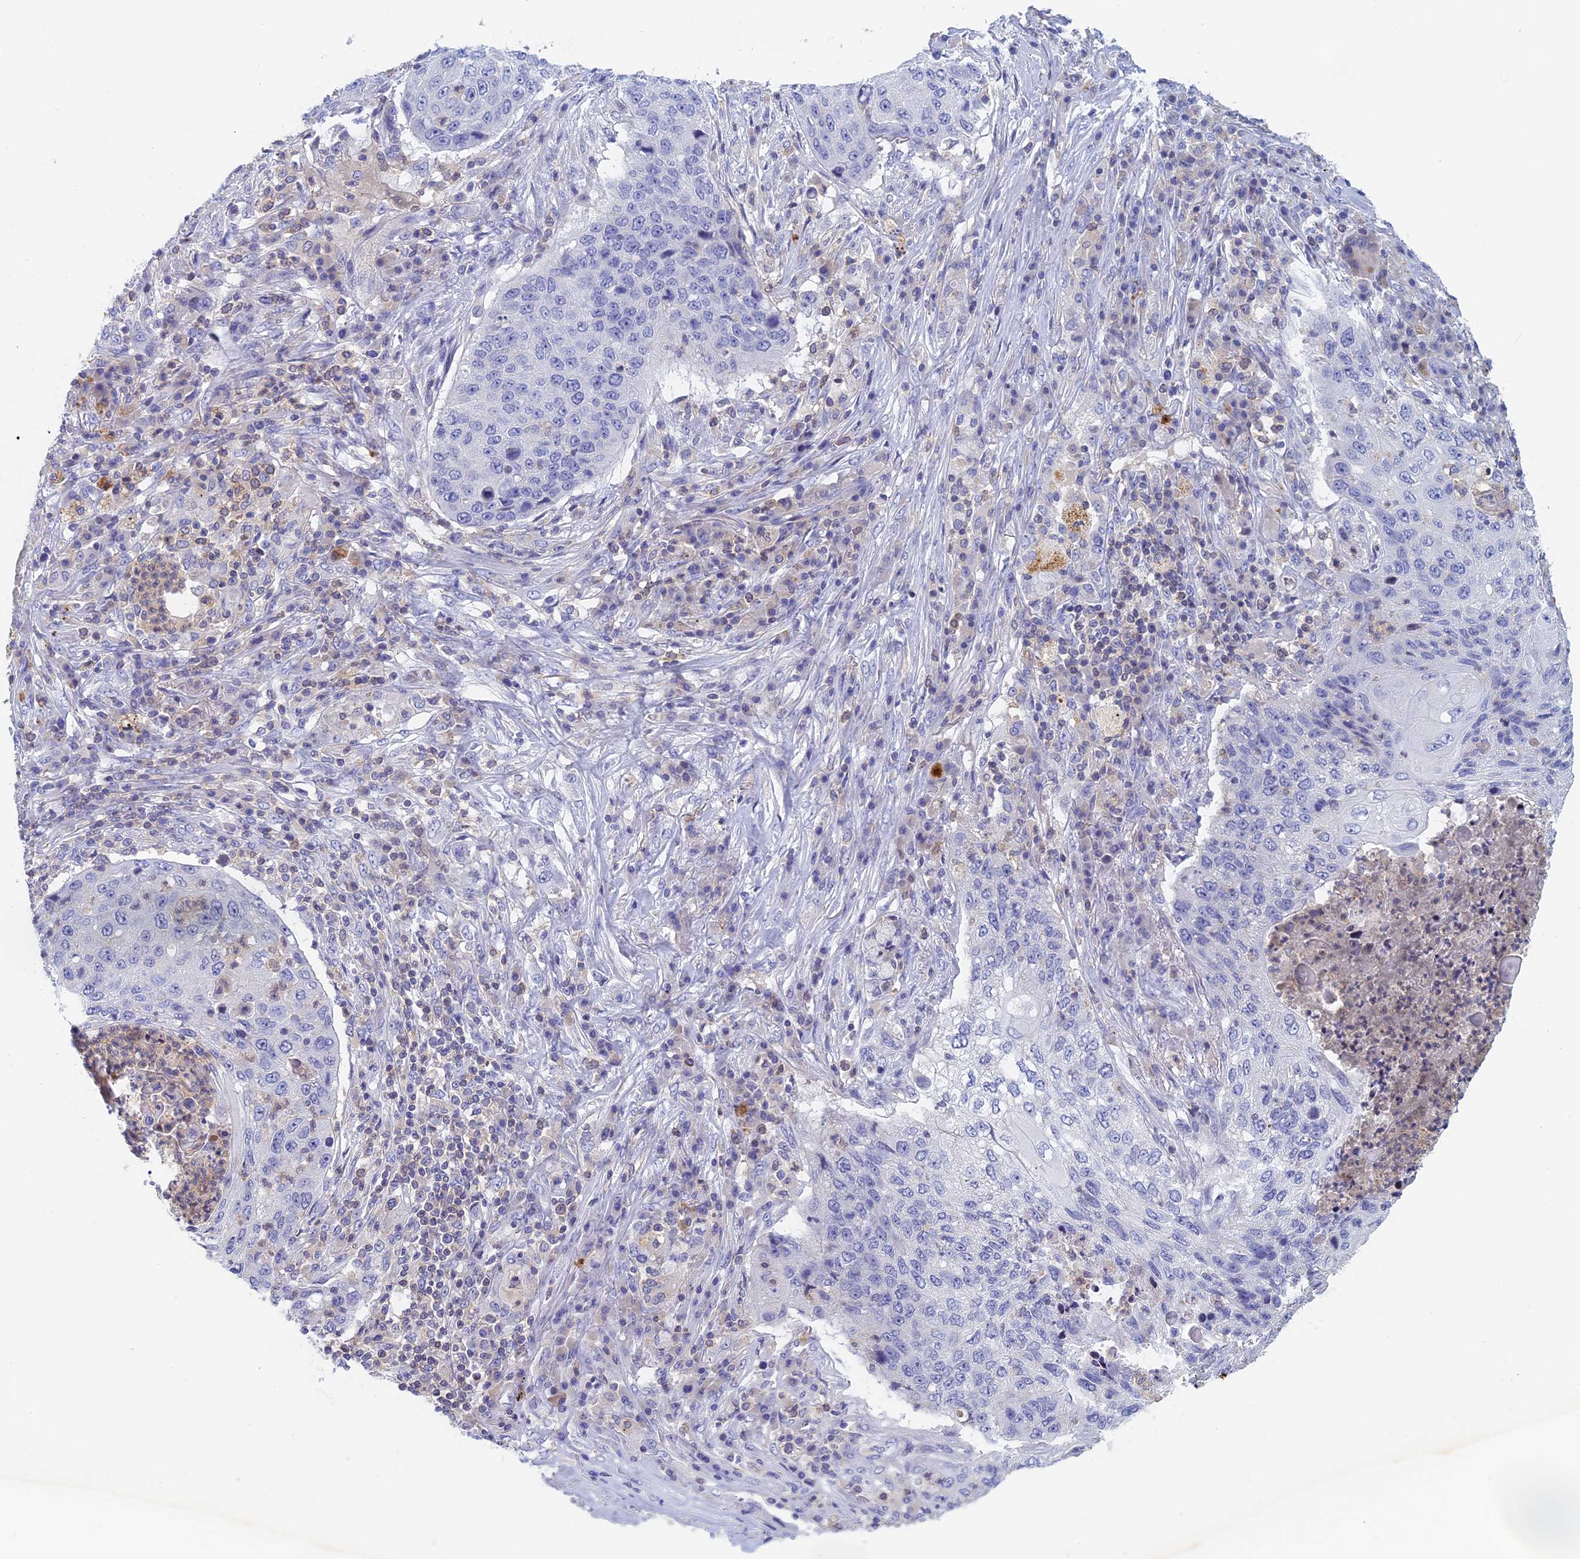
{"staining": {"intensity": "negative", "quantity": "none", "location": "none"}, "tissue": "lung cancer", "cell_type": "Tumor cells", "image_type": "cancer", "snomed": [{"axis": "morphology", "description": "Squamous cell carcinoma, NOS"}, {"axis": "topography", "description": "Lung"}], "caption": "Immunohistochemical staining of human squamous cell carcinoma (lung) shows no significant expression in tumor cells. The staining was performed using DAB (3,3'-diaminobenzidine) to visualize the protein expression in brown, while the nuclei were stained in blue with hematoxylin (Magnification: 20x).", "gene": "ACP7", "patient": {"sex": "female", "age": 63}}